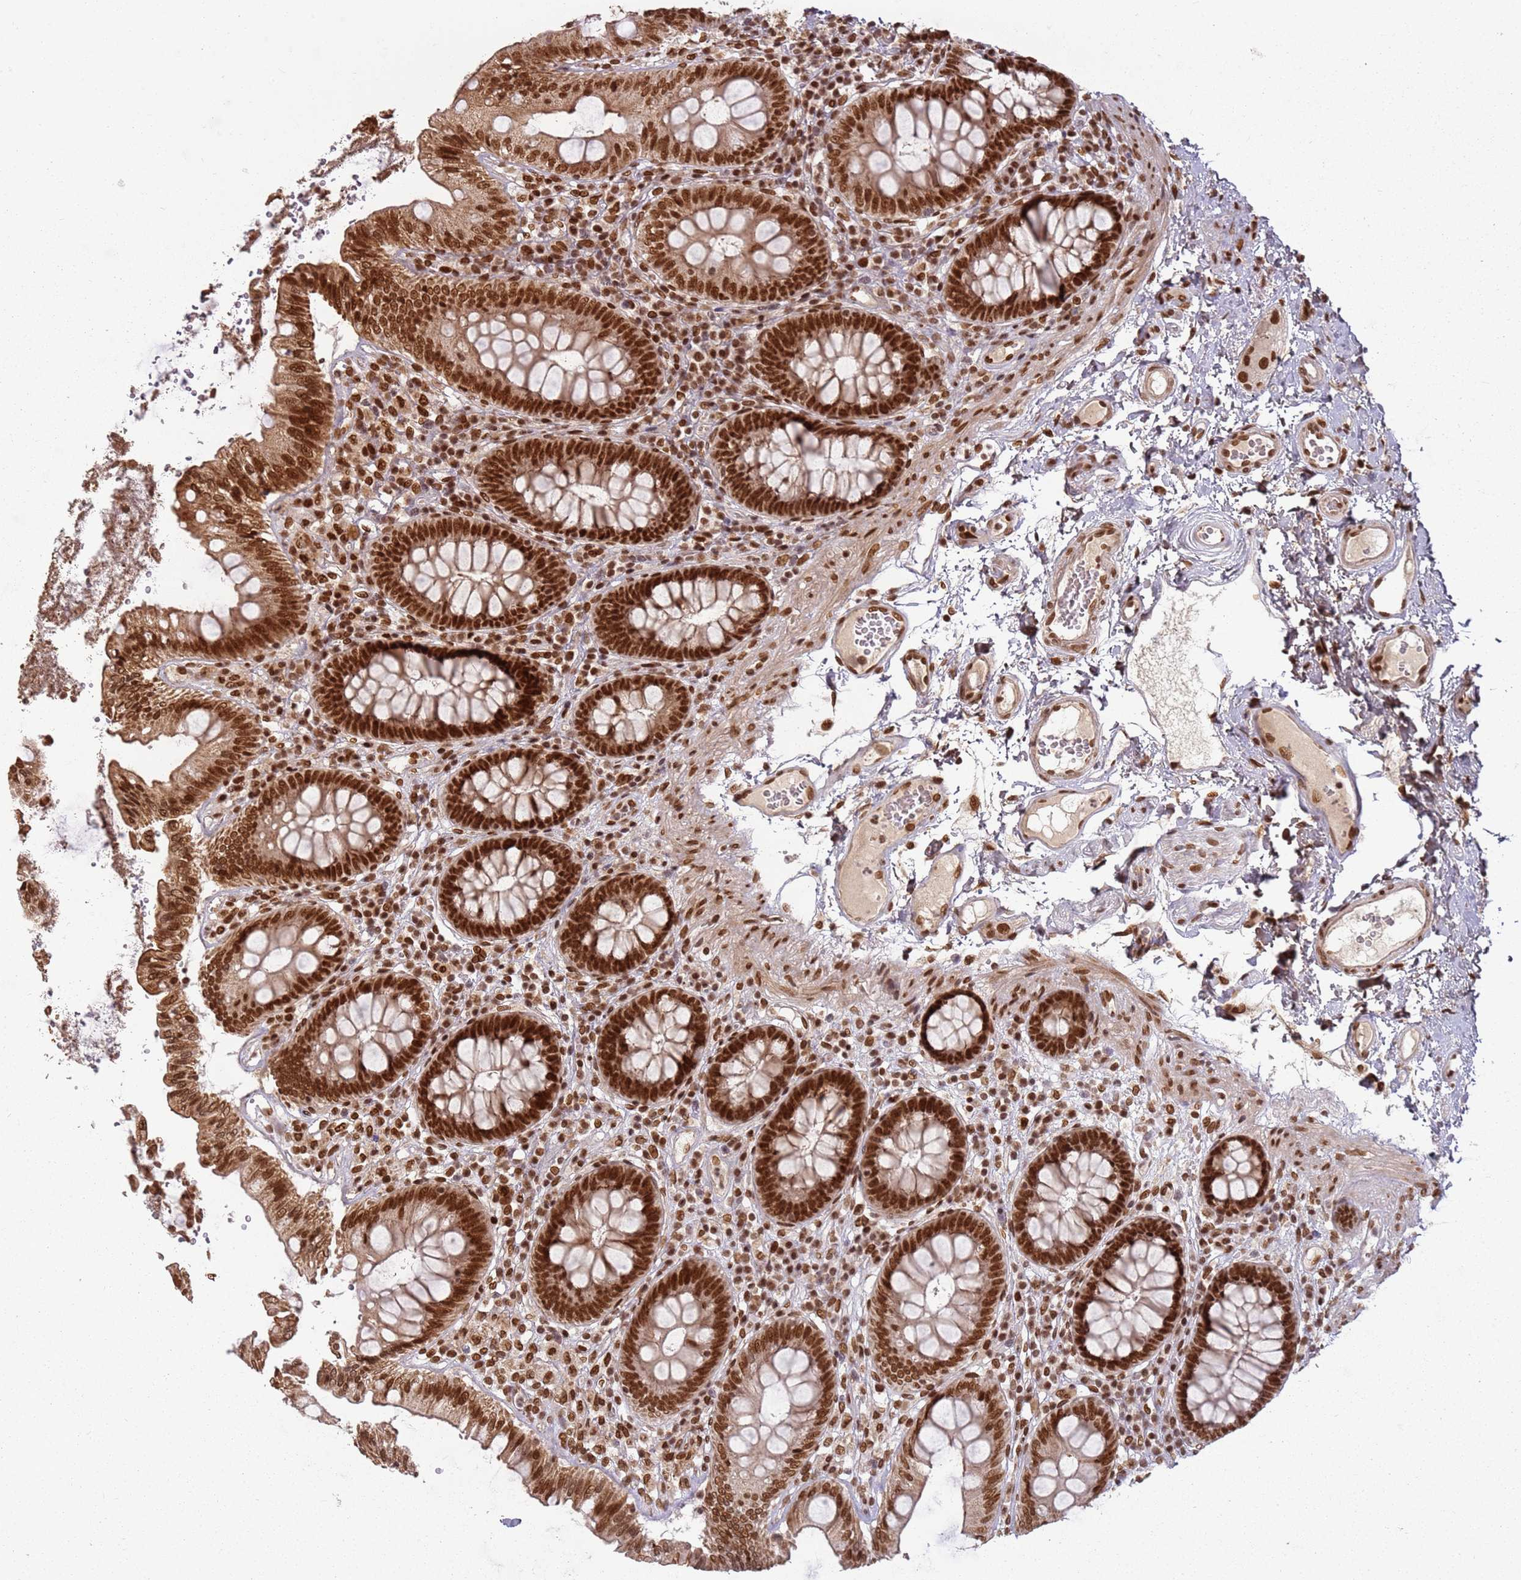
{"staining": {"intensity": "moderate", "quantity": ">75%", "location": "nuclear"}, "tissue": "colon", "cell_type": "Endothelial cells", "image_type": "normal", "snomed": [{"axis": "morphology", "description": "Normal tissue, NOS"}, {"axis": "topography", "description": "Colon"}], "caption": "Brown immunohistochemical staining in benign human colon exhibits moderate nuclear expression in approximately >75% of endothelial cells.", "gene": "TENT4A", "patient": {"sex": "male", "age": 84}}